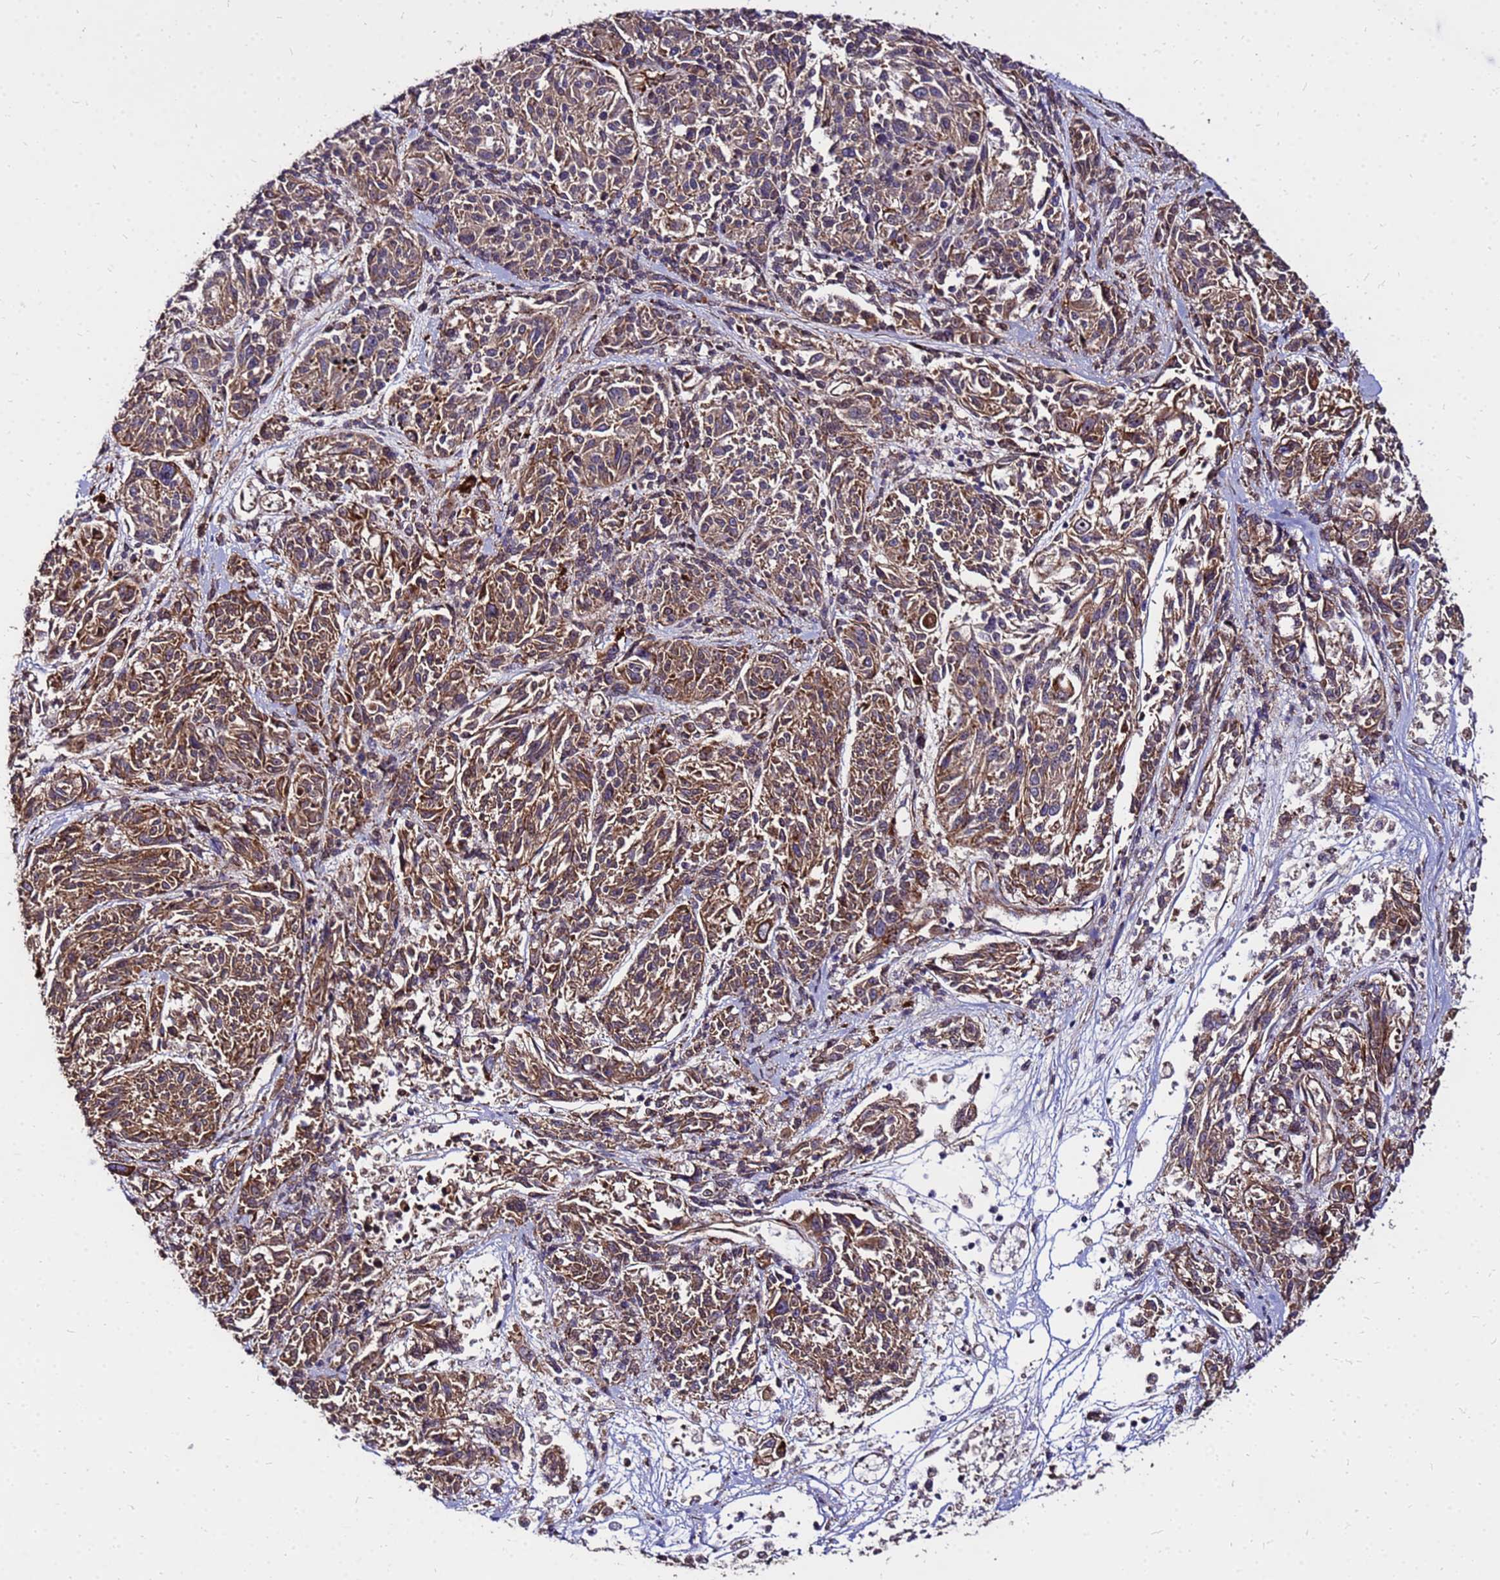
{"staining": {"intensity": "moderate", "quantity": ">75%", "location": "cytoplasmic/membranous"}, "tissue": "melanoma", "cell_type": "Tumor cells", "image_type": "cancer", "snomed": [{"axis": "morphology", "description": "Malignant melanoma, NOS"}, {"axis": "topography", "description": "Skin"}], "caption": "Brown immunohistochemical staining in human melanoma exhibits moderate cytoplasmic/membranous expression in approximately >75% of tumor cells.", "gene": "WWC2", "patient": {"sex": "male", "age": 53}}